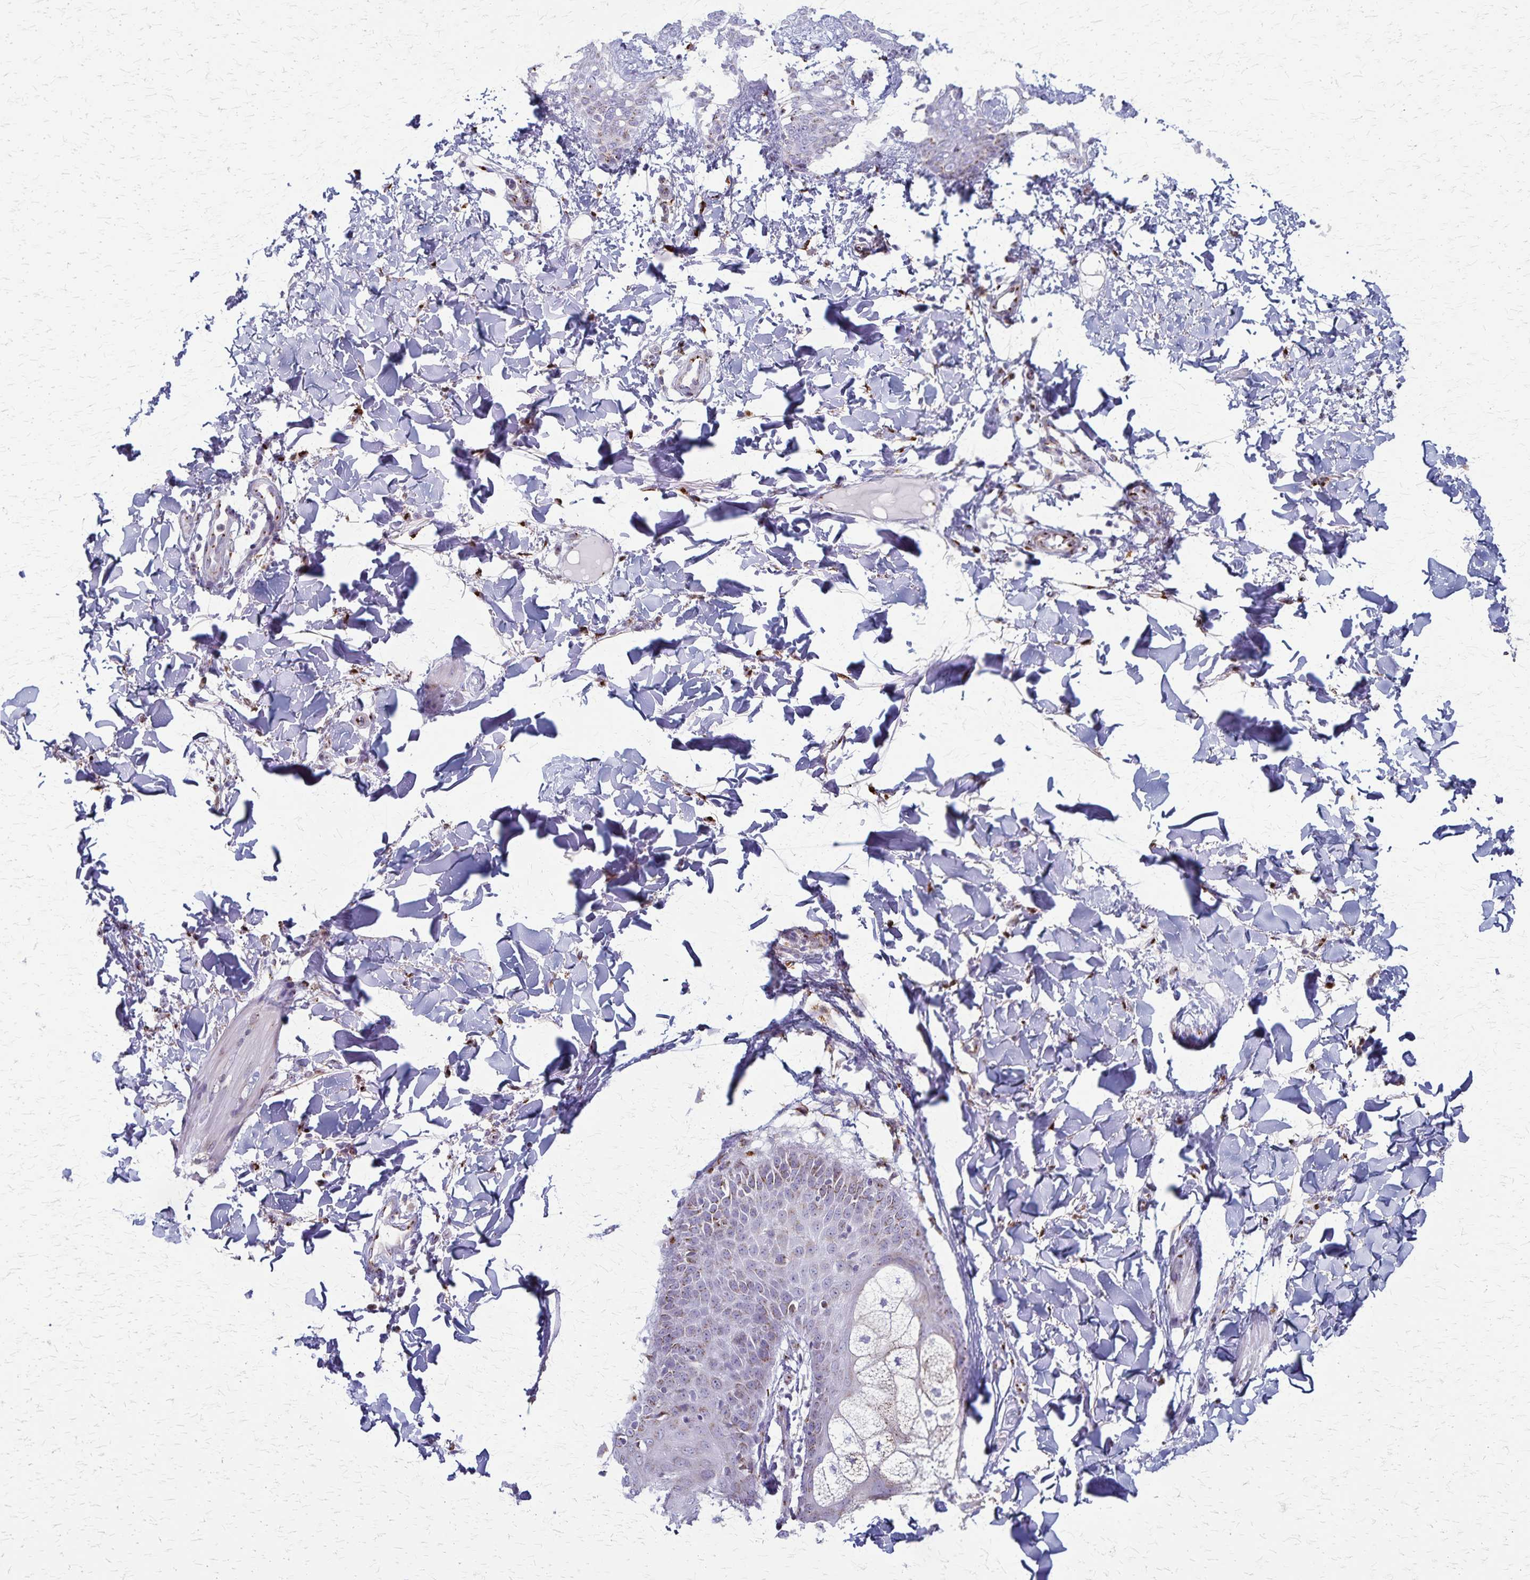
{"staining": {"intensity": "moderate", "quantity": "25%-75%", "location": "cytoplasmic/membranous"}, "tissue": "skin", "cell_type": "Fibroblasts", "image_type": "normal", "snomed": [{"axis": "morphology", "description": "Normal tissue, NOS"}, {"axis": "topography", "description": "Skin"}], "caption": "IHC of unremarkable human skin exhibits medium levels of moderate cytoplasmic/membranous staining in approximately 25%-75% of fibroblasts.", "gene": "MCFD2", "patient": {"sex": "male", "age": 16}}